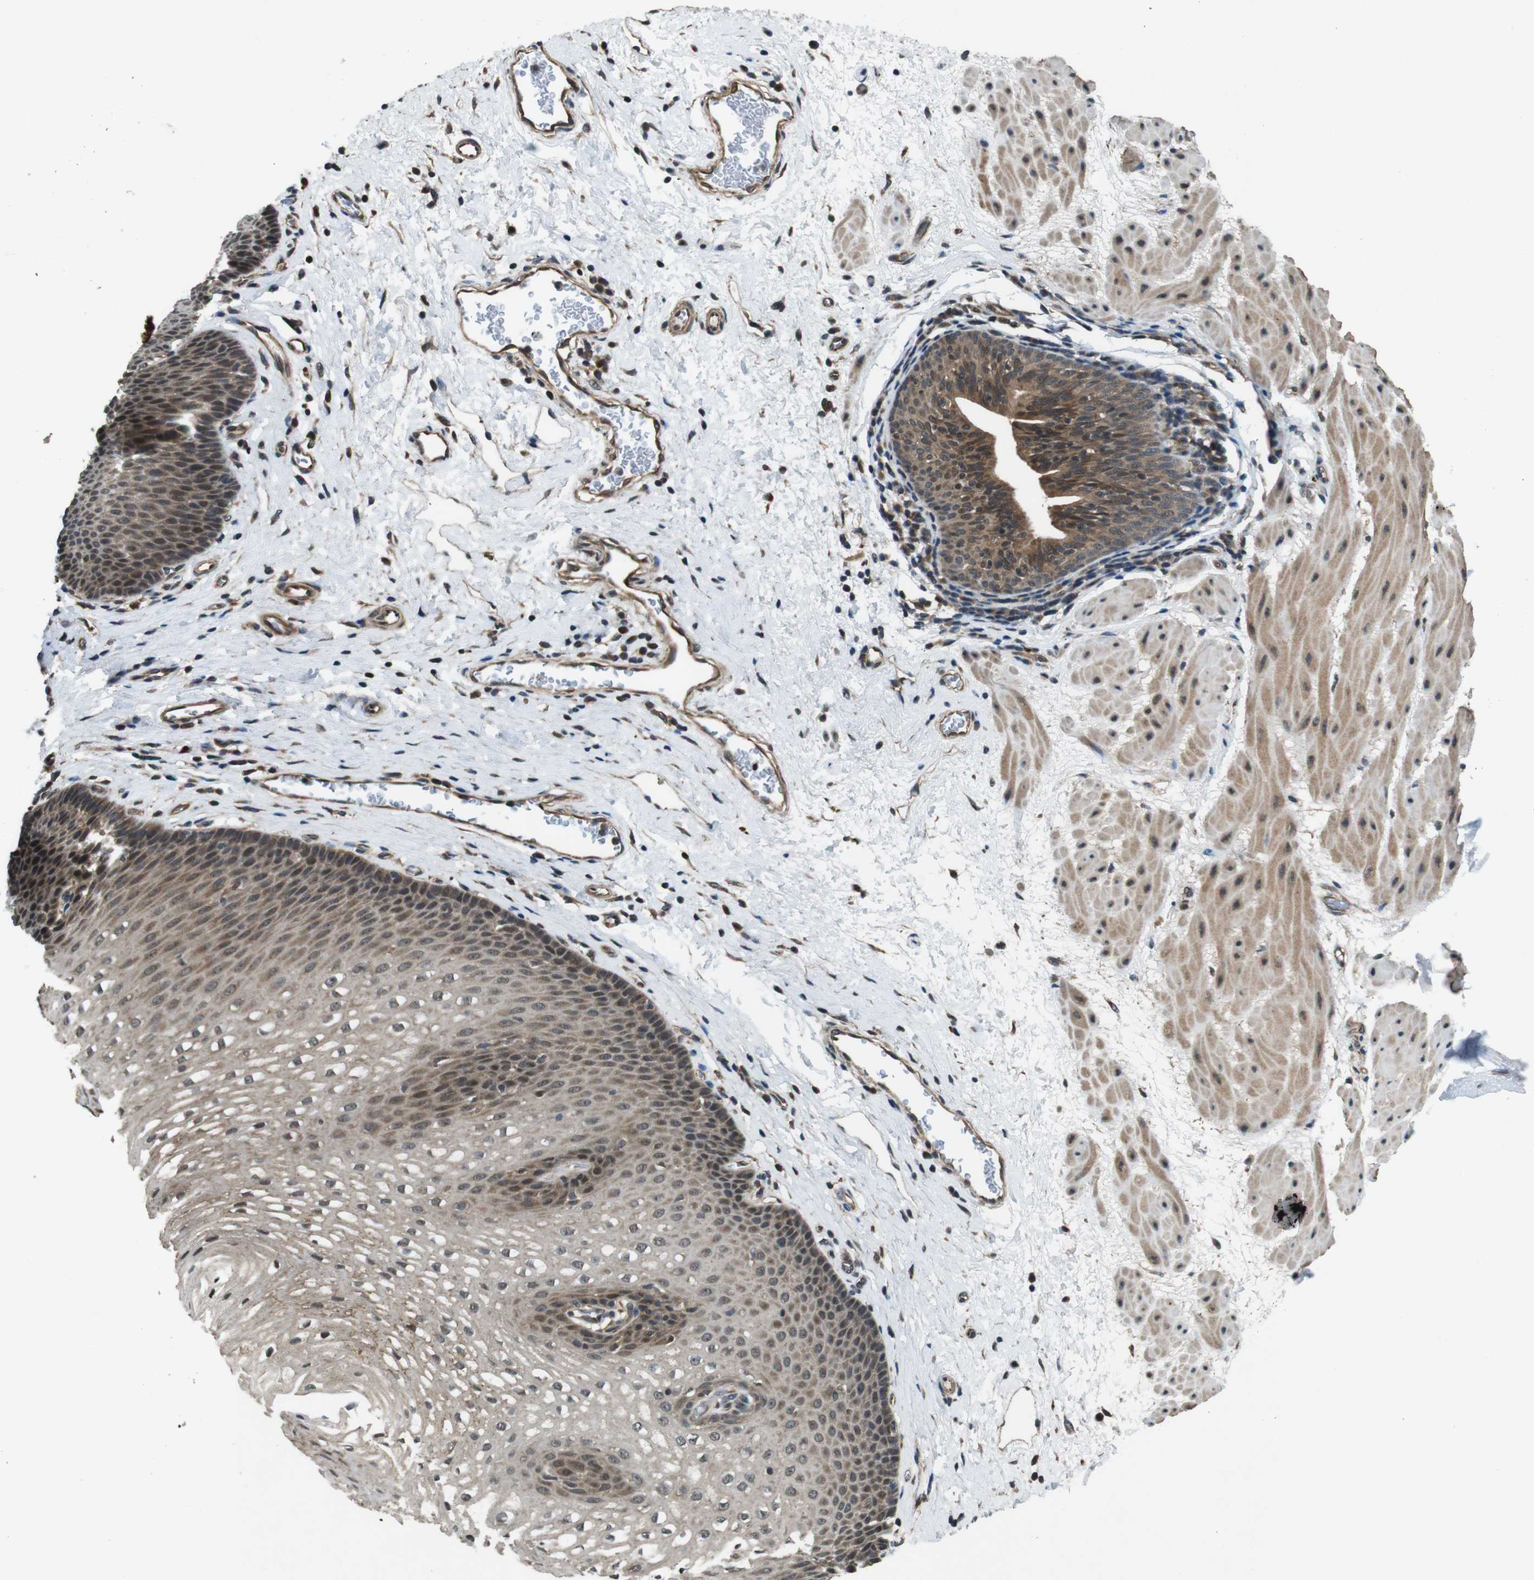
{"staining": {"intensity": "moderate", "quantity": ">75%", "location": "cytoplasmic/membranous,nuclear"}, "tissue": "esophagus", "cell_type": "Squamous epithelial cells", "image_type": "normal", "snomed": [{"axis": "morphology", "description": "Normal tissue, NOS"}, {"axis": "topography", "description": "Esophagus"}], "caption": "High-magnification brightfield microscopy of unremarkable esophagus stained with DAB (3,3'-diaminobenzidine) (brown) and counterstained with hematoxylin (blue). squamous epithelial cells exhibit moderate cytoplasmic/membranous,nuclear expression is present in about>75% of cells. (brown staining indicates protein expression, while blue staining denotes nuclei).", "gene": "SOCS1", "patient": {"sex": "male", "age": 48}}